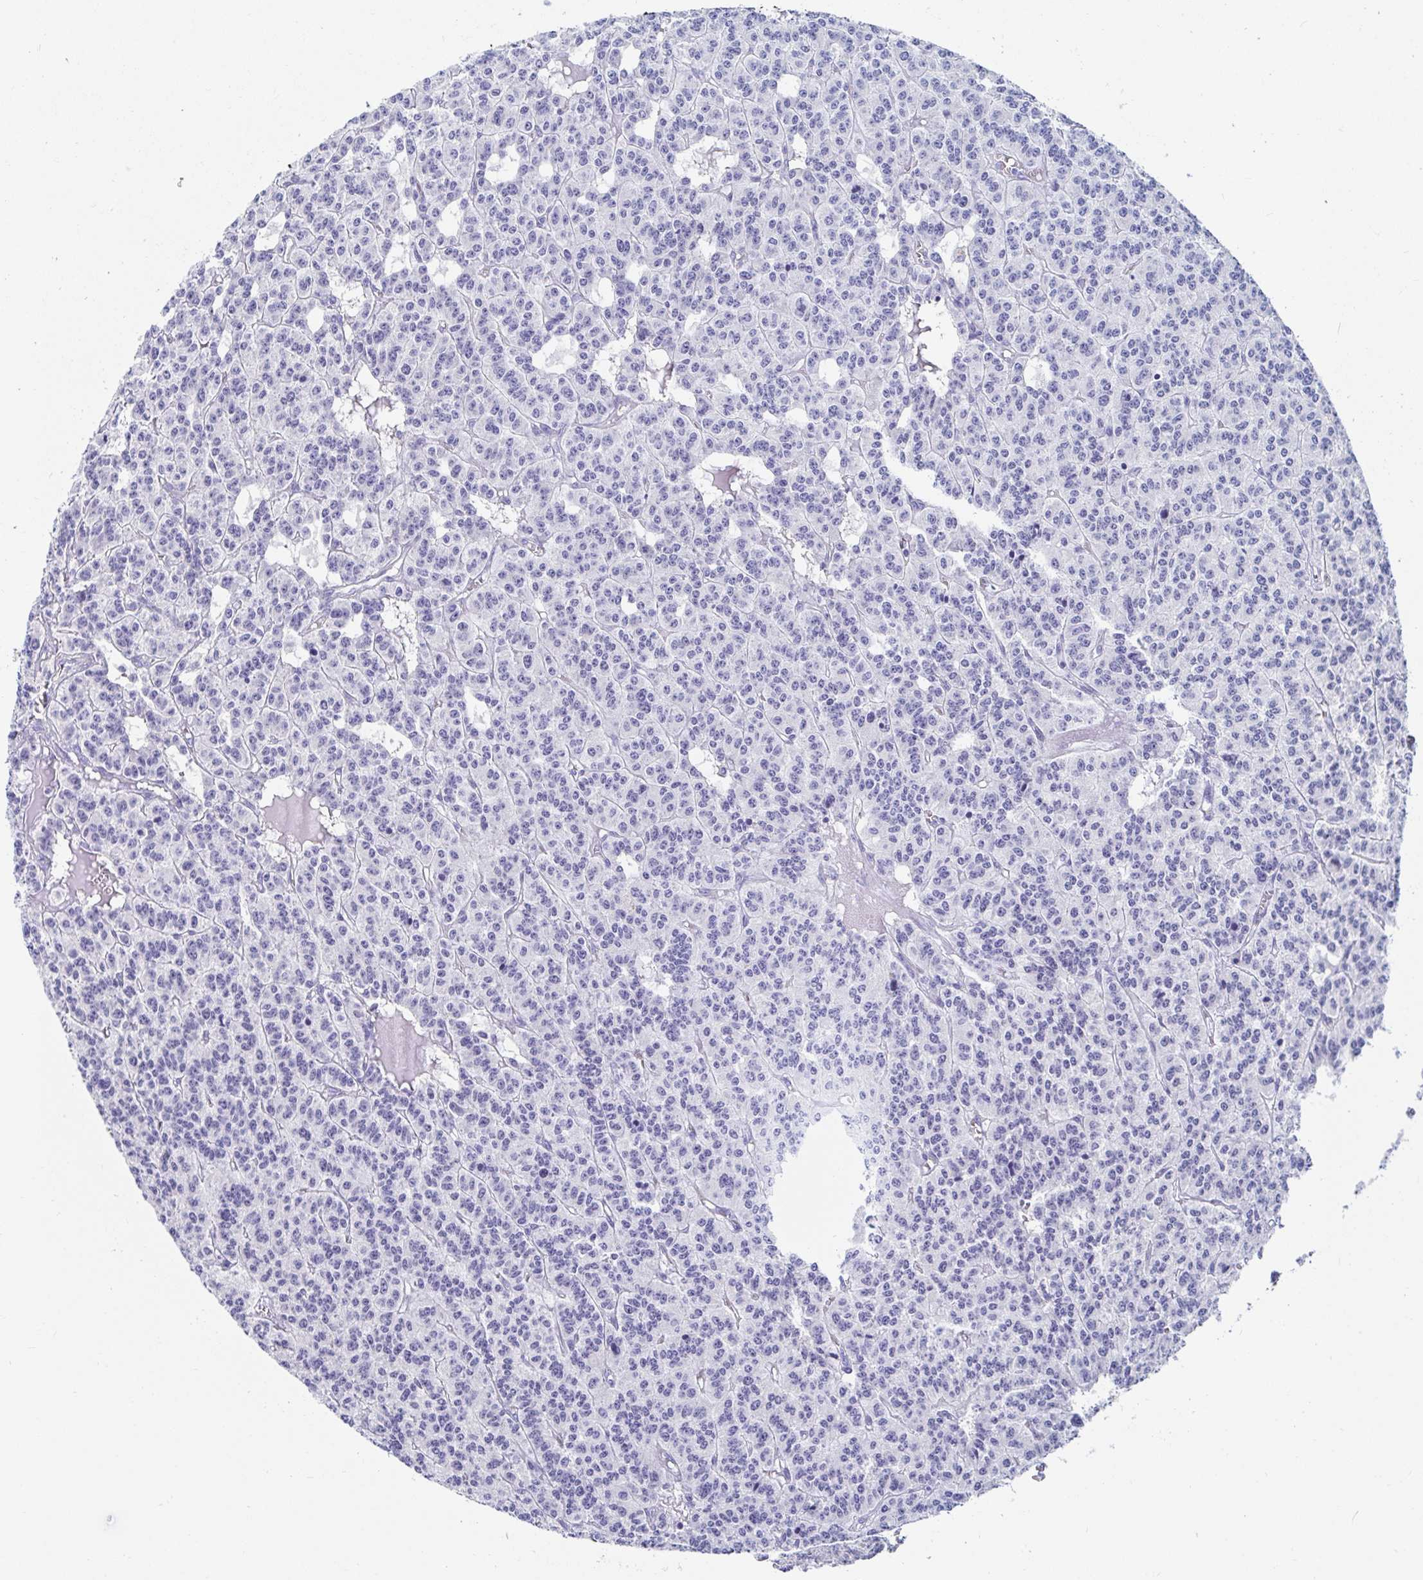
{"staining": {"intensity": "negative", "quantity": "none", "location": "none"}, "tissue": "carcinoid", "cell_type": "Tumor cells", "image_type": "cancer", "snomed": [{"axis": "morphology", "description": "Carcinoid, malignant, NOS"}, {"axis": "topography", "description": "Lung"}], "caption": "DAB (3,3'-diaminobenzidine) immunohistochemical staining of human carcinoid shows no significant staining in tumor cells.", "gene": "C4orf17", "patient": {"sex": "female", "age": 71}}